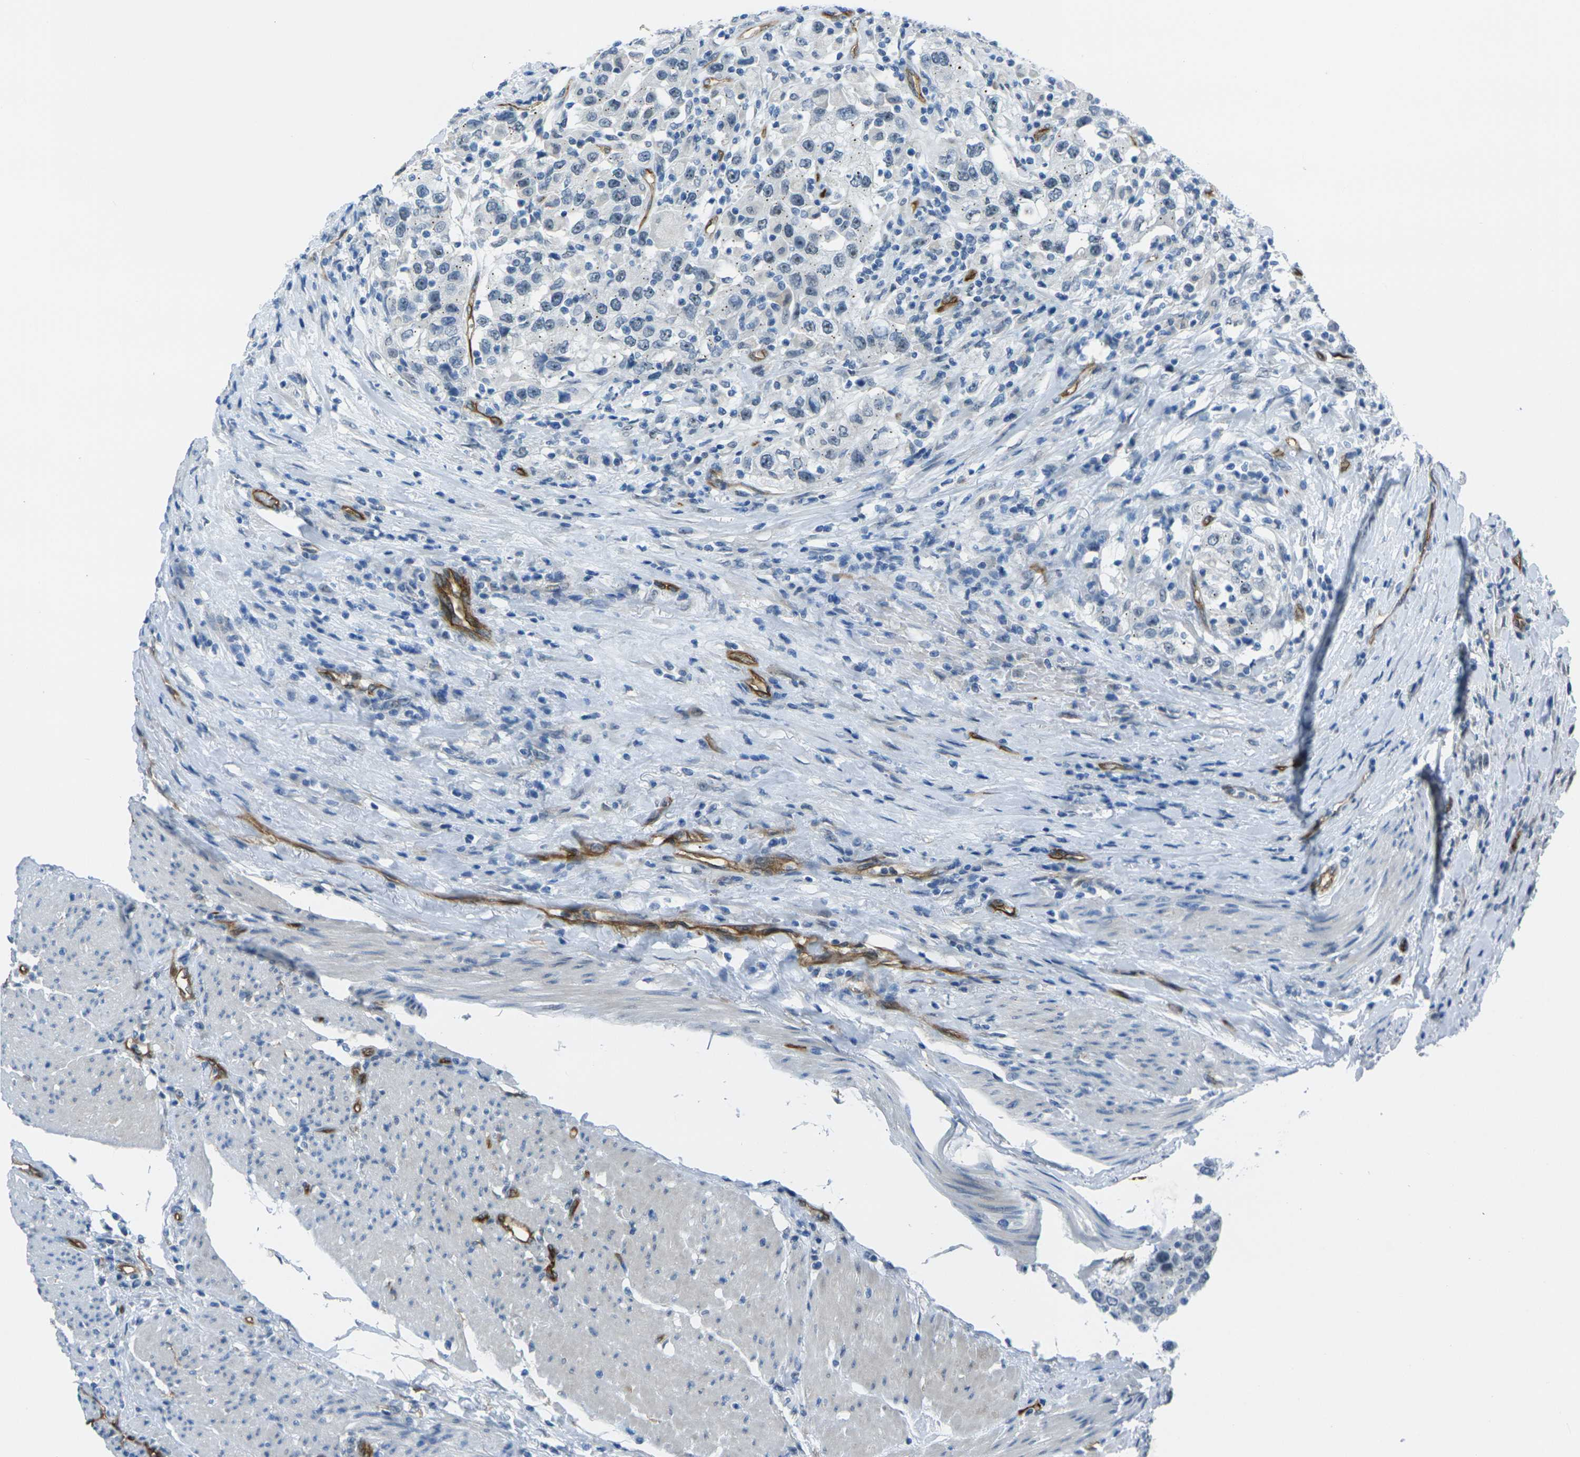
{"staining": {"intensity": "negative", "quantity": "none", "location": "none"}, "tissue": "urothelial cancer", "cell_type": "Tumor cells", "image_type": "cancer", "snomed": [{"axis": "morphology", "description": "Urothelial carcinoma, High grade"}, {"axis": "topography", "description": "Urinary bladder"}], "caption": "Histopathology image shows no significant protein staining in tumor cells of urothelial carcinoma (high-grade). (DAB (3,3'-diaminobenzidine) IHC visualized using brightfield microscopy, high magnification).", "gene": "HSPA12B", "patient": {"sex": "female", "age": 80}}